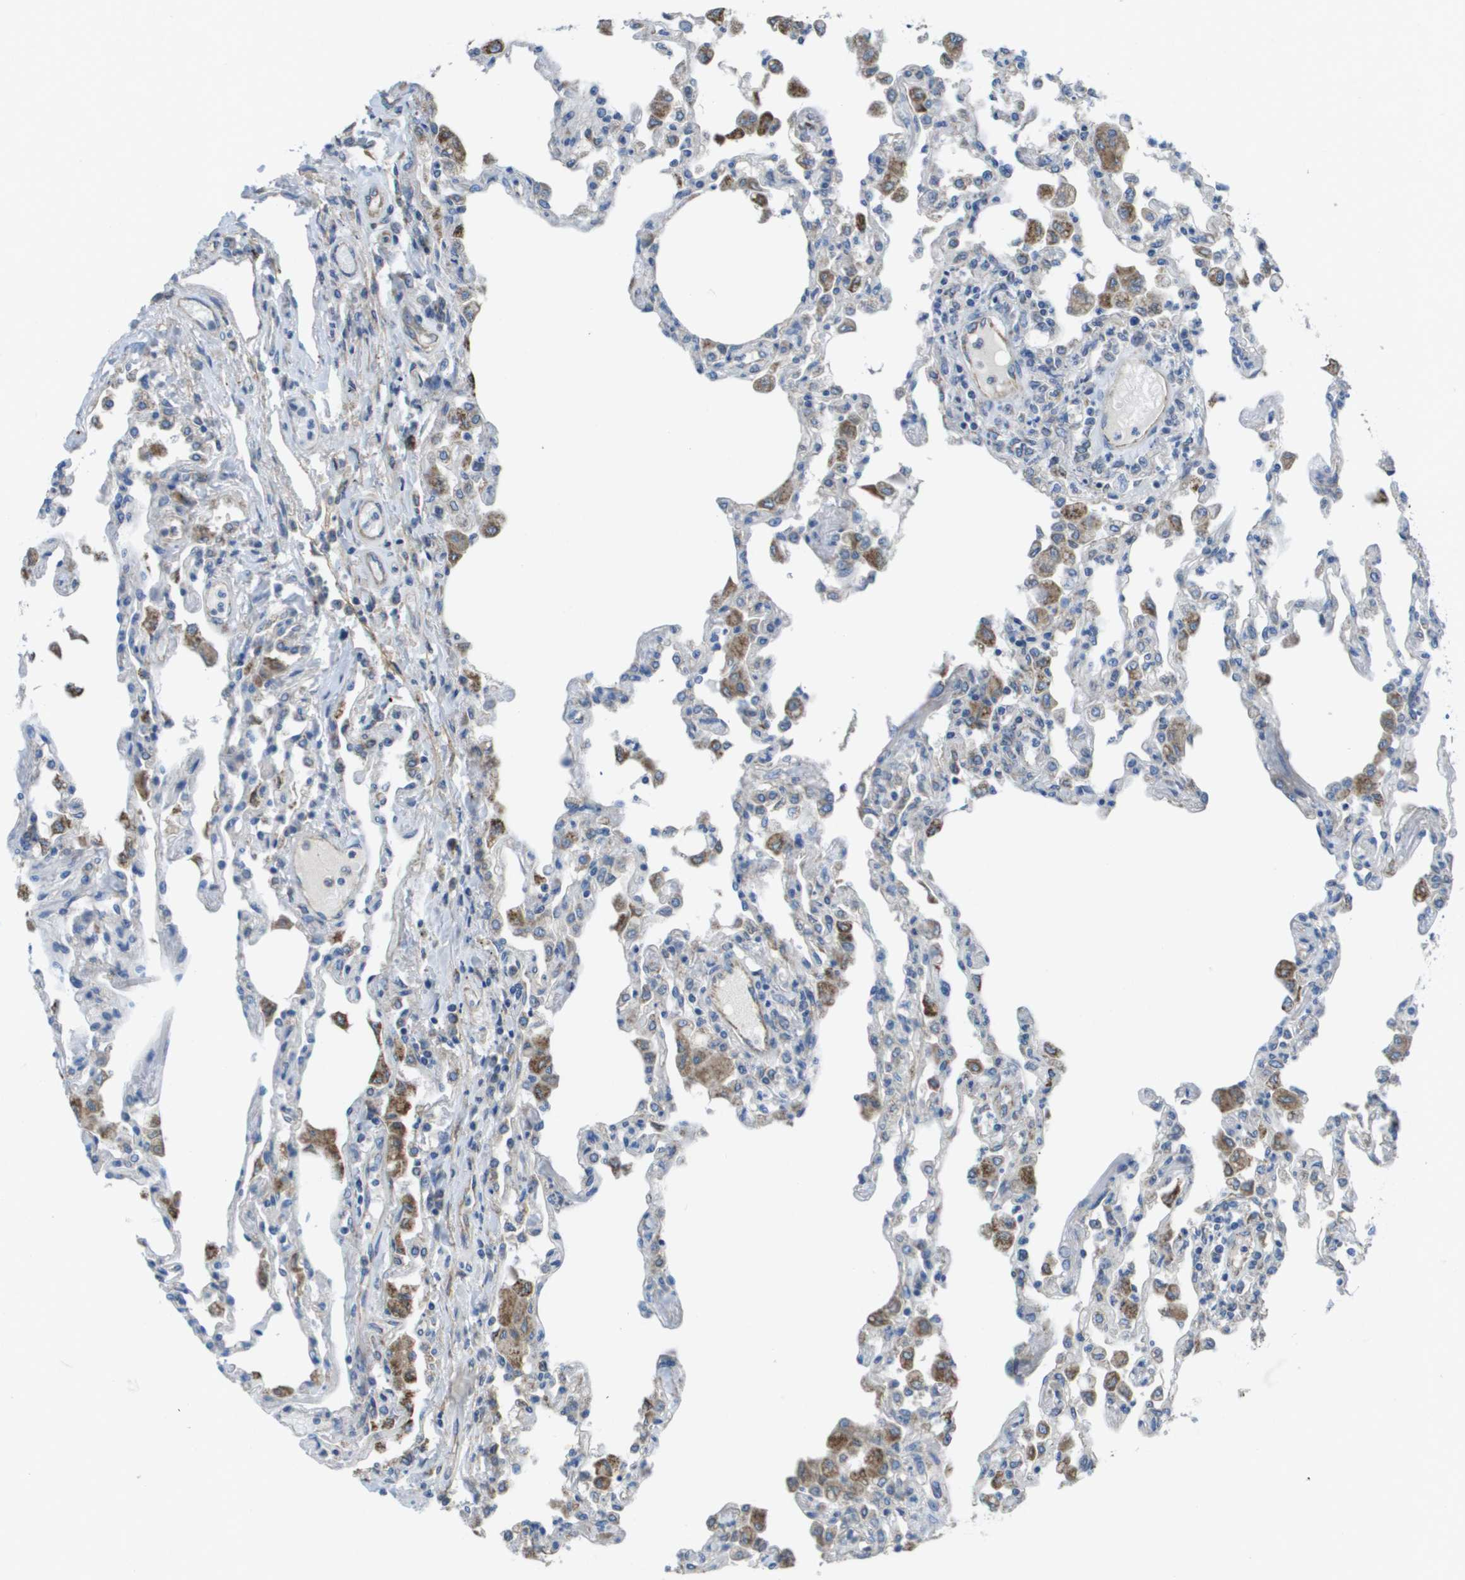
{"staining": {"intensity": "negative", "quantity": "none", "location": "none"}, "tissue": "lung", "cell_type": "Alveolar cells", "image_type": "normal", "snomed": [{"axis": "morphology", "description": "Normal tissue, NOS"}, {"axis": "topography", "description": "Bronchus"}, {"axis": "topography", "description": "Lung"}], "caption": "Histopathology image shows no significant protein positivity in alveolar cells of unremarkable lung. The staining was performed using DAB to visualize the protein expression in brown, while the nuclei were stained in blue with hematoxylin (Magnification: 20x).", "gene": "CLCN2", "patient": {"sex": "female", "age": 49}}